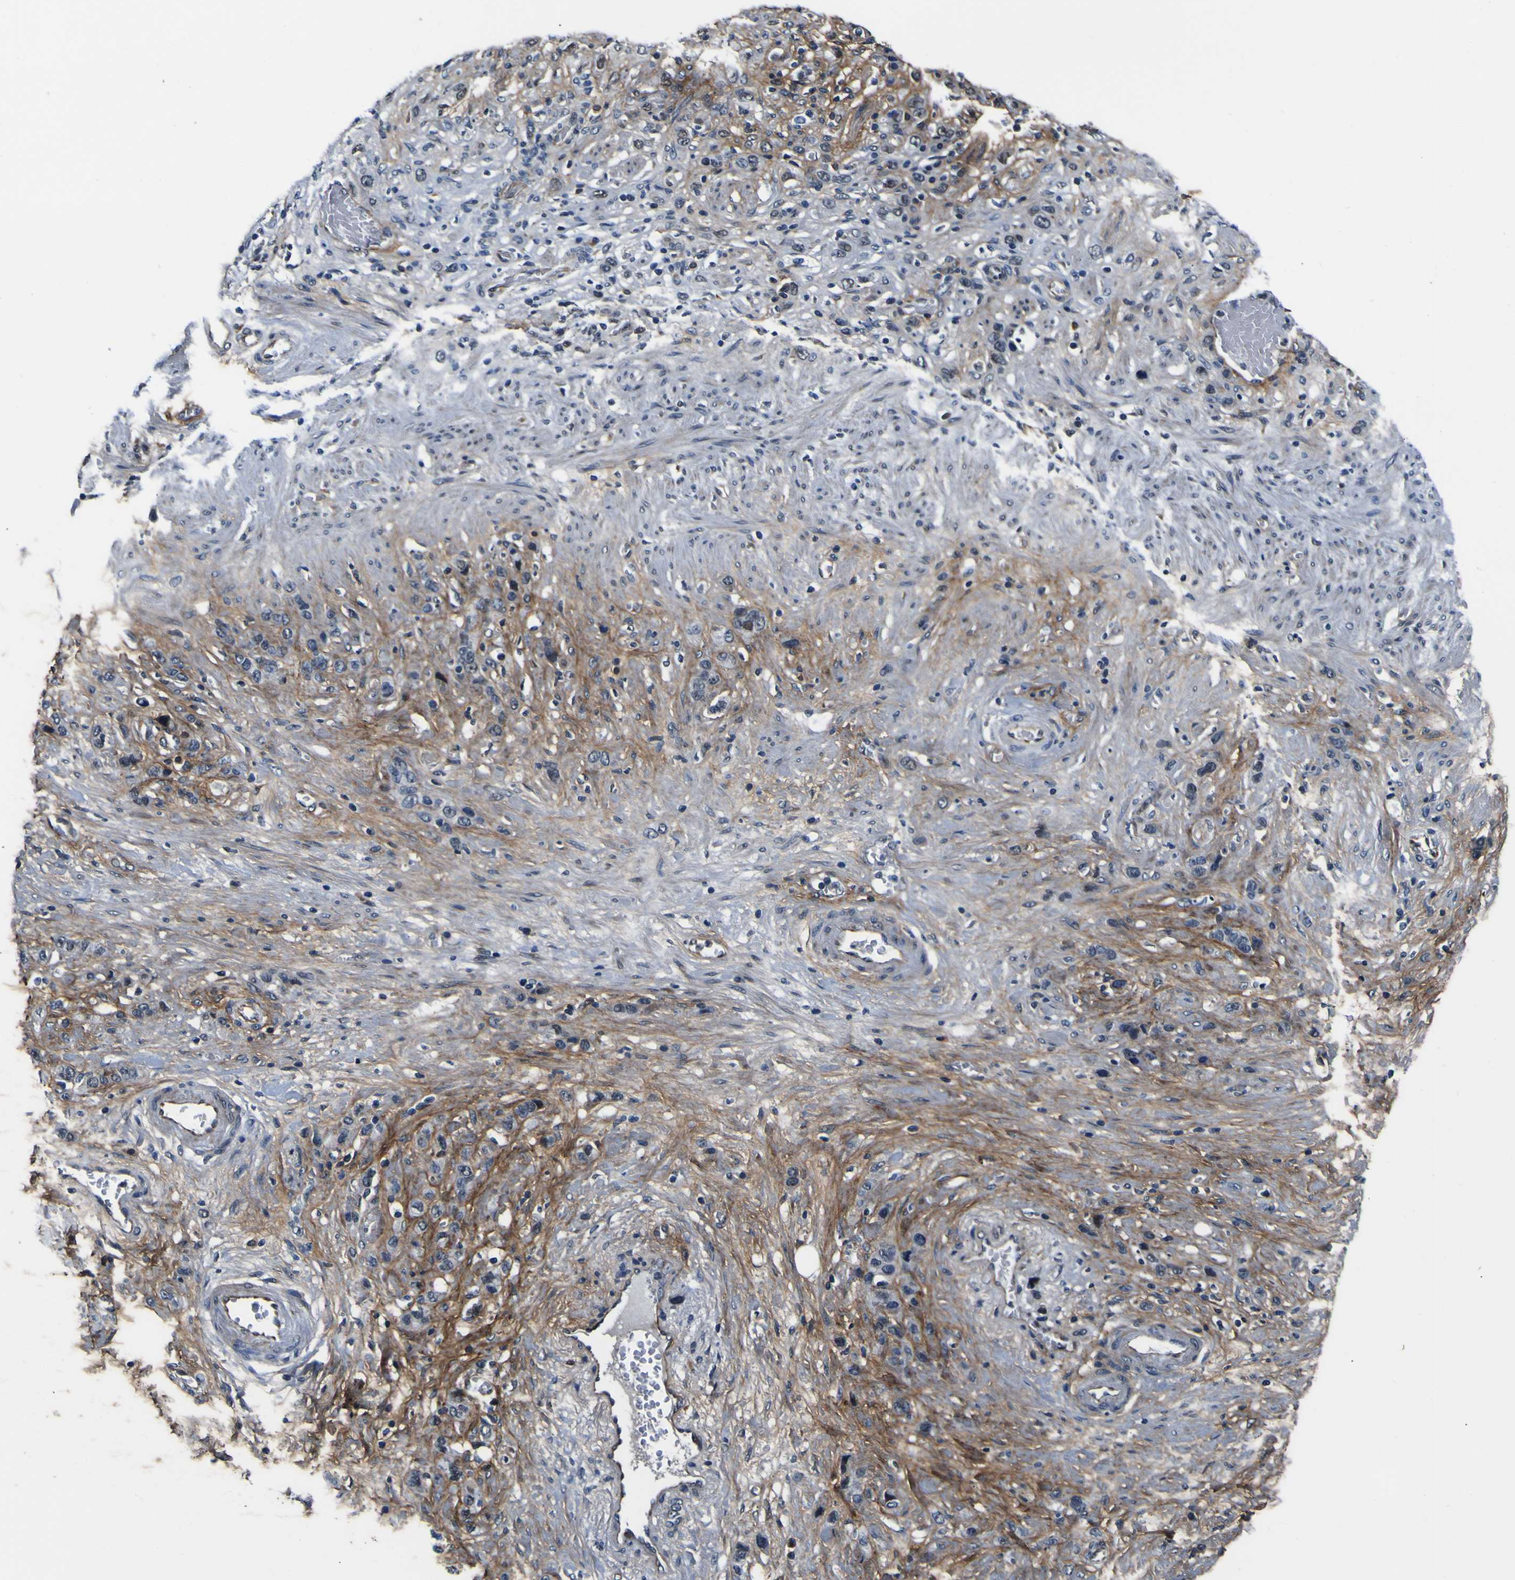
{"staining": {"intensity": "negative", "quantity": "none", "location": "none"}, "tissue": "stomach cancer", "cell_type": "Tumor cells", "image_type": "cancer", "snomed": [{"axis": "morphology", "description": "Adenocarcinoma, NOS"}, {"axis": "morphology", "description": "Adenocarcinoma, High grade"}, {"axis": "topography", "description": "Stomach, upper"}, {"axis": "topography", "description": "Stomach, lower"}], "caption": "Tumor cells show no significant expression in adenocarcinoma (stomach).", "gene": "POSTN", "patient": {"sex": "female", "age": 65}}